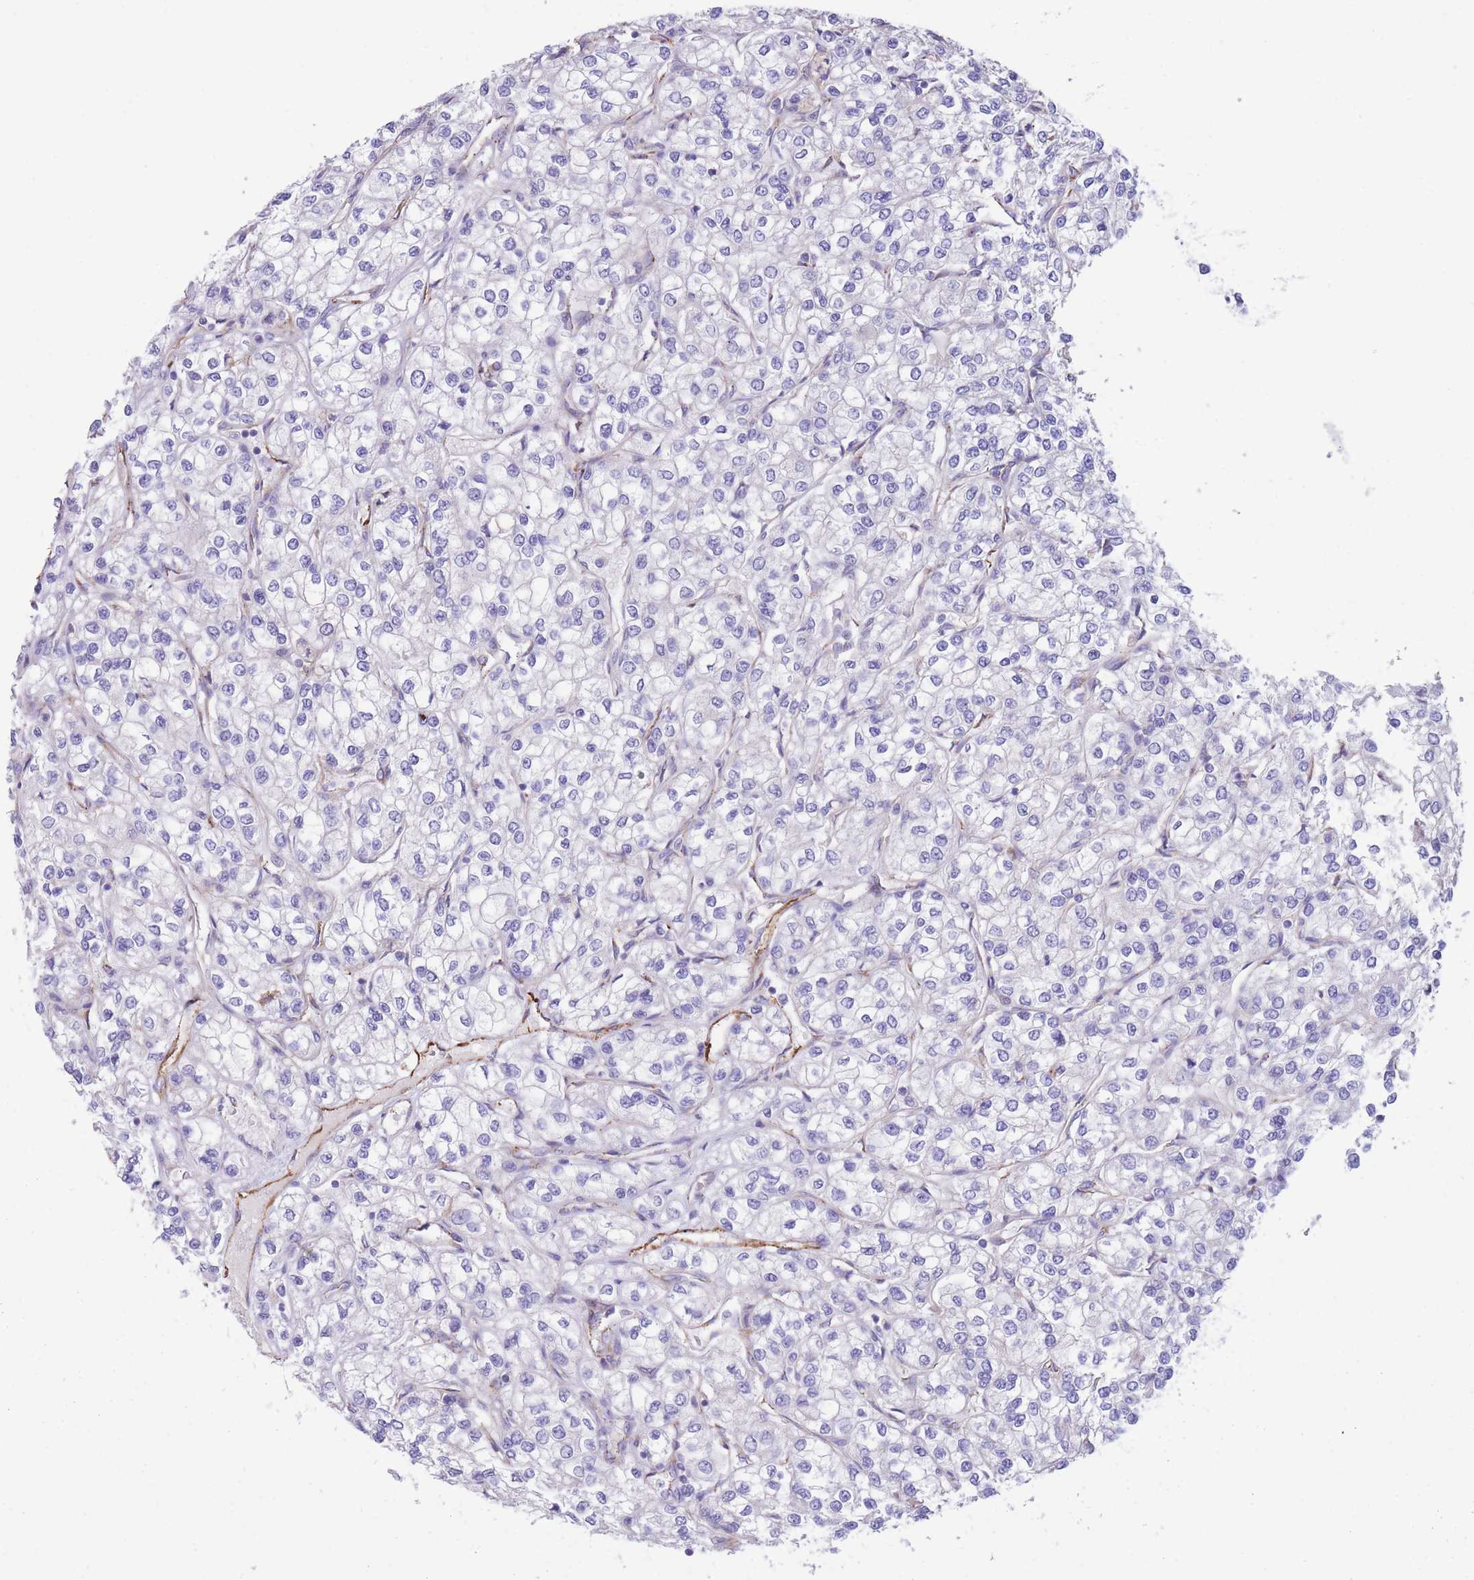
{"staining": {"intensity": "negative", "quantity": "none", "location": "none"}, "tissue": "renal cancer", "cell_type": "Tumor cells", "image_type": "cancer", "snomed": [{"axis": "morphology", "description": "Adenocarcinoma, NOS"}, {"axis": "topography", "description": "Kidney"}], "caption": "Immunohistochemistry of renal cancer reveals no expression in tumor cells.", "gene": "DET1", "patient": {"sex": "male", "age": 80}}